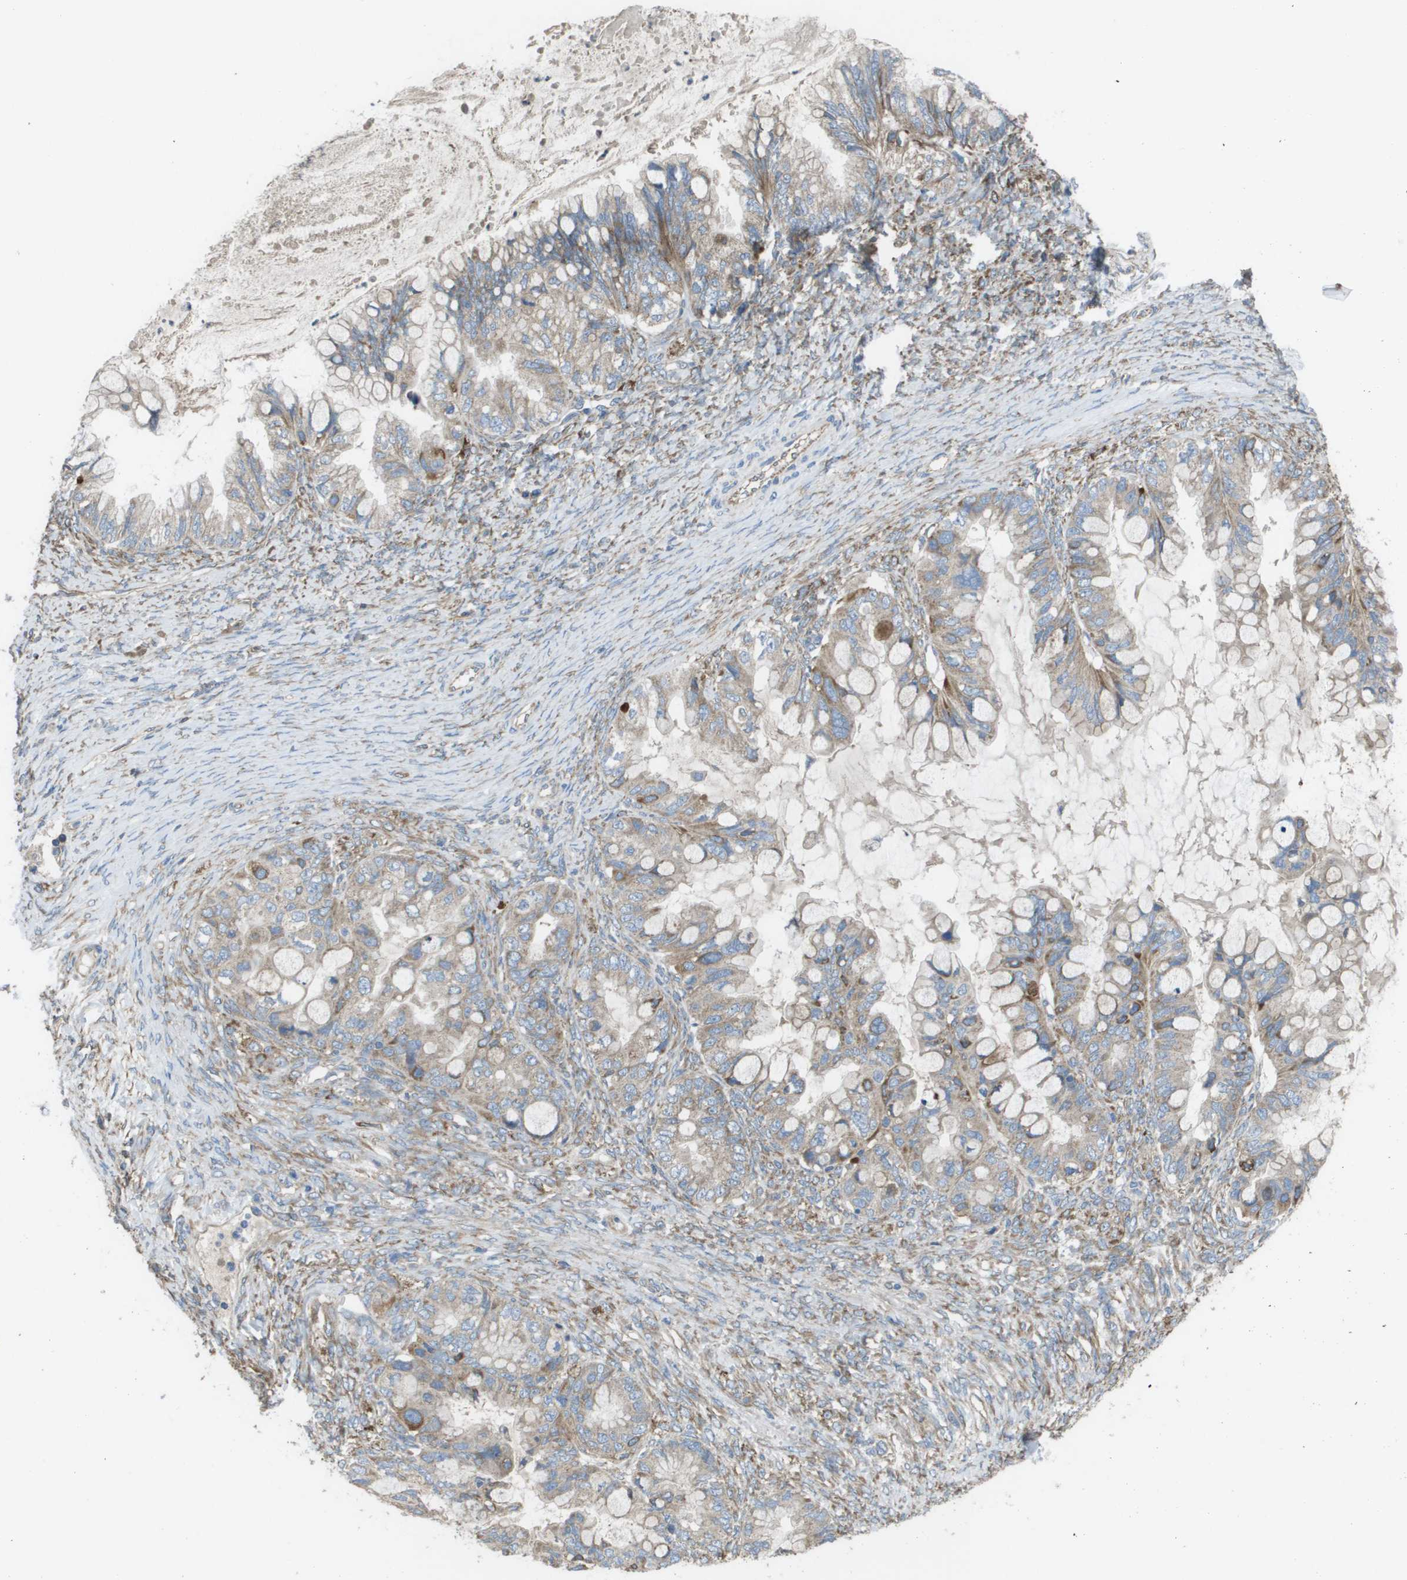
{"staining": {"intensity": "weak", "quantity": ">75%", "location": "cytoplasmic/membranous"}, "tissue": "ovarian cancer", "cell_type": "Tumor cells", "image_type": "cancer", "snomed": [{"axis": "morphology", "description": "Cystadenocarcinoma, mucinous, NOS"}, {"axis": "topography", "description": "Ovary"}], "caption": "Human ovarian cancer stained with a brown dye demonstrates weak cytoplasmic/membranous positive staining in about >75% of tumor cells.", "gene": "CLCN2", "patient": {"sex": "female", "age": 80}}